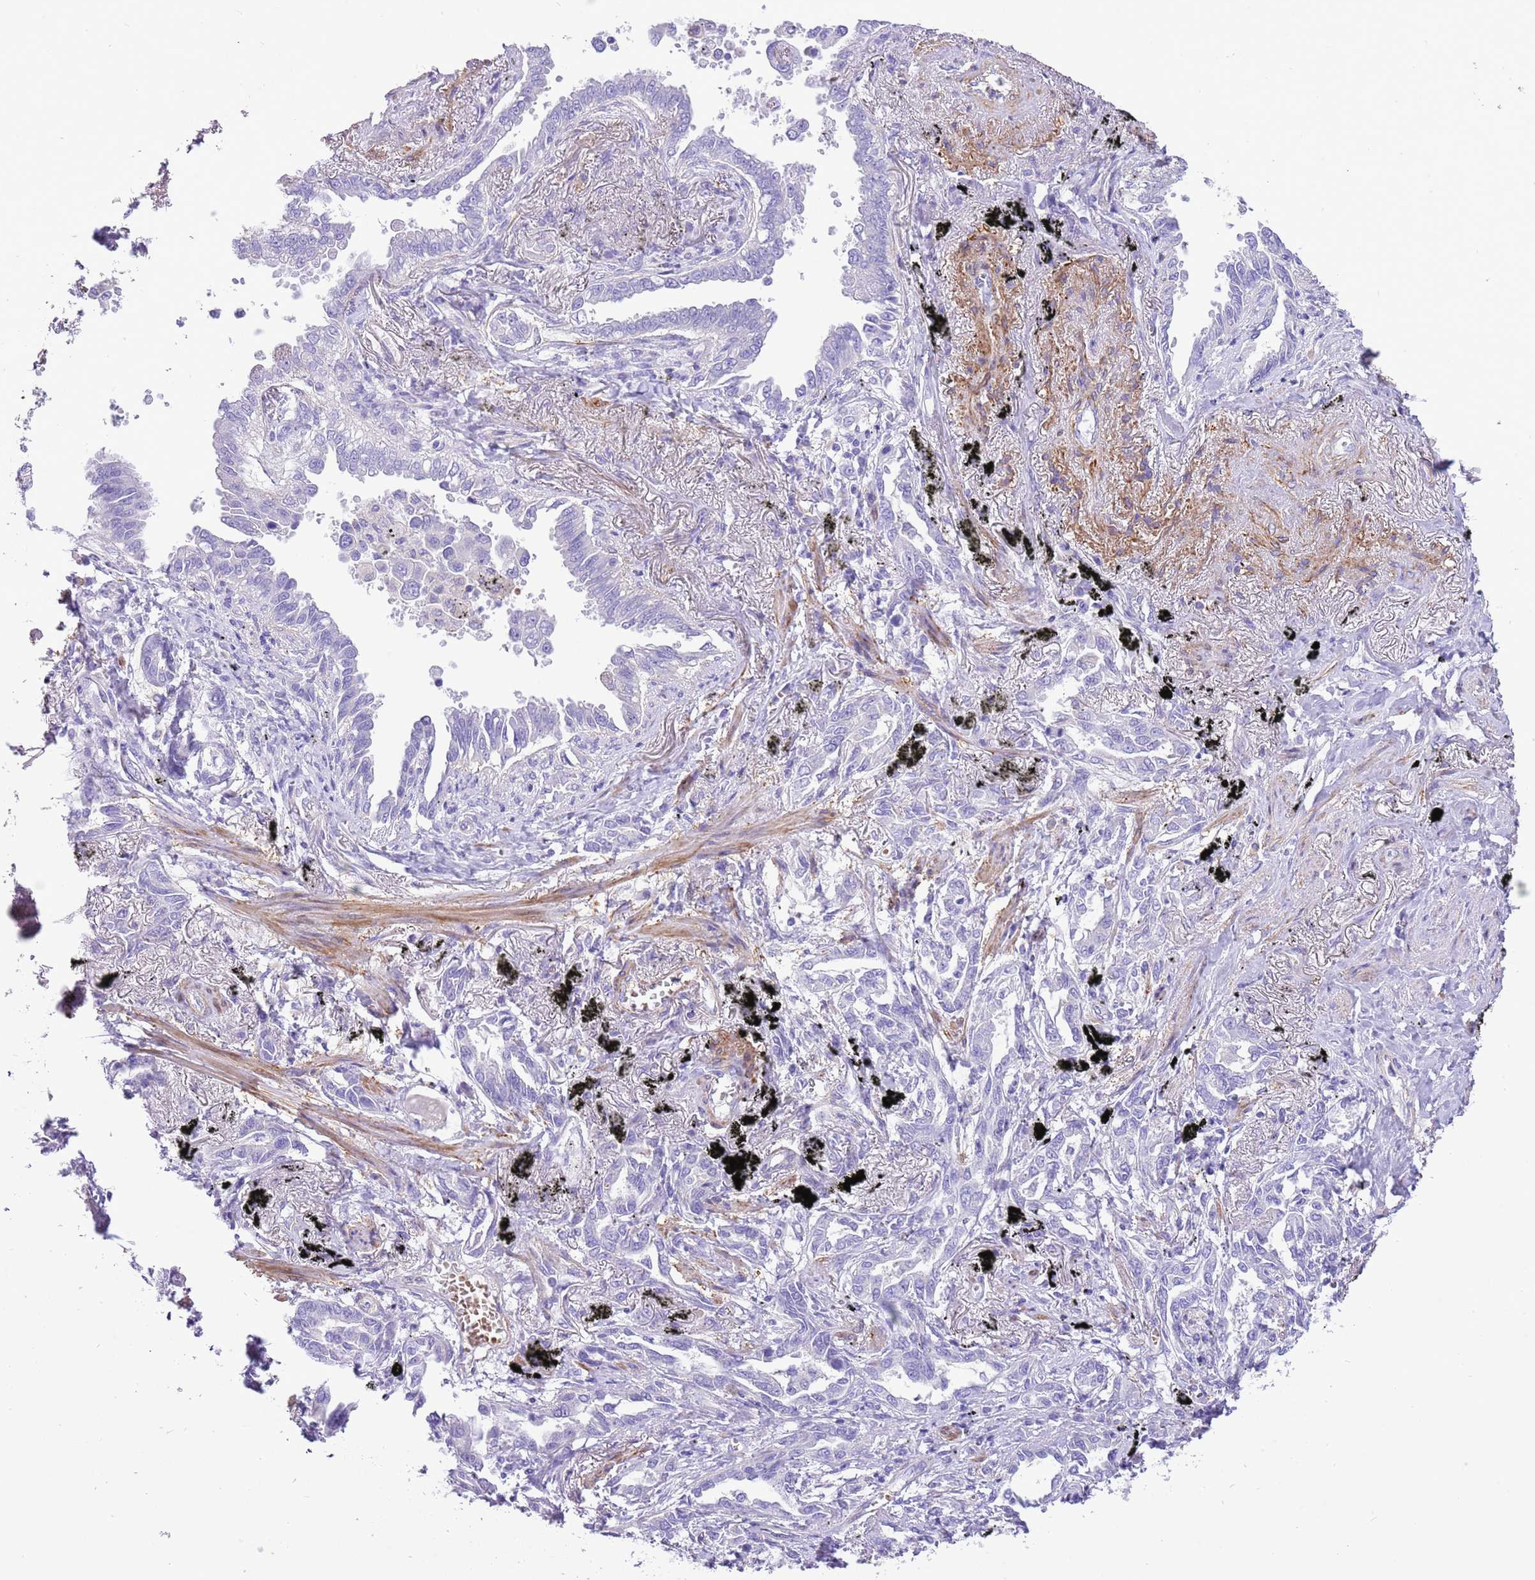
{"staining": {"intensity": "negative", "quantity": "none", "location": "none"}, "tissue": "lung cancer", "cell_type": "Tumor cells", "image_type": "cancer", "snomed": [{"axis": "morphology", "description": "Adenocarcinoma, NOS"}, {"axis": "topography", "description": "Lung"}], "caption": "High power microscopy histopathology image of an IHC histopathology image of lung cancer (adenocarcinoma), revealing no significant expression in tumor cells.", "gene": "KBTBD3", "patient": {"sex": "male", "age": 67}}